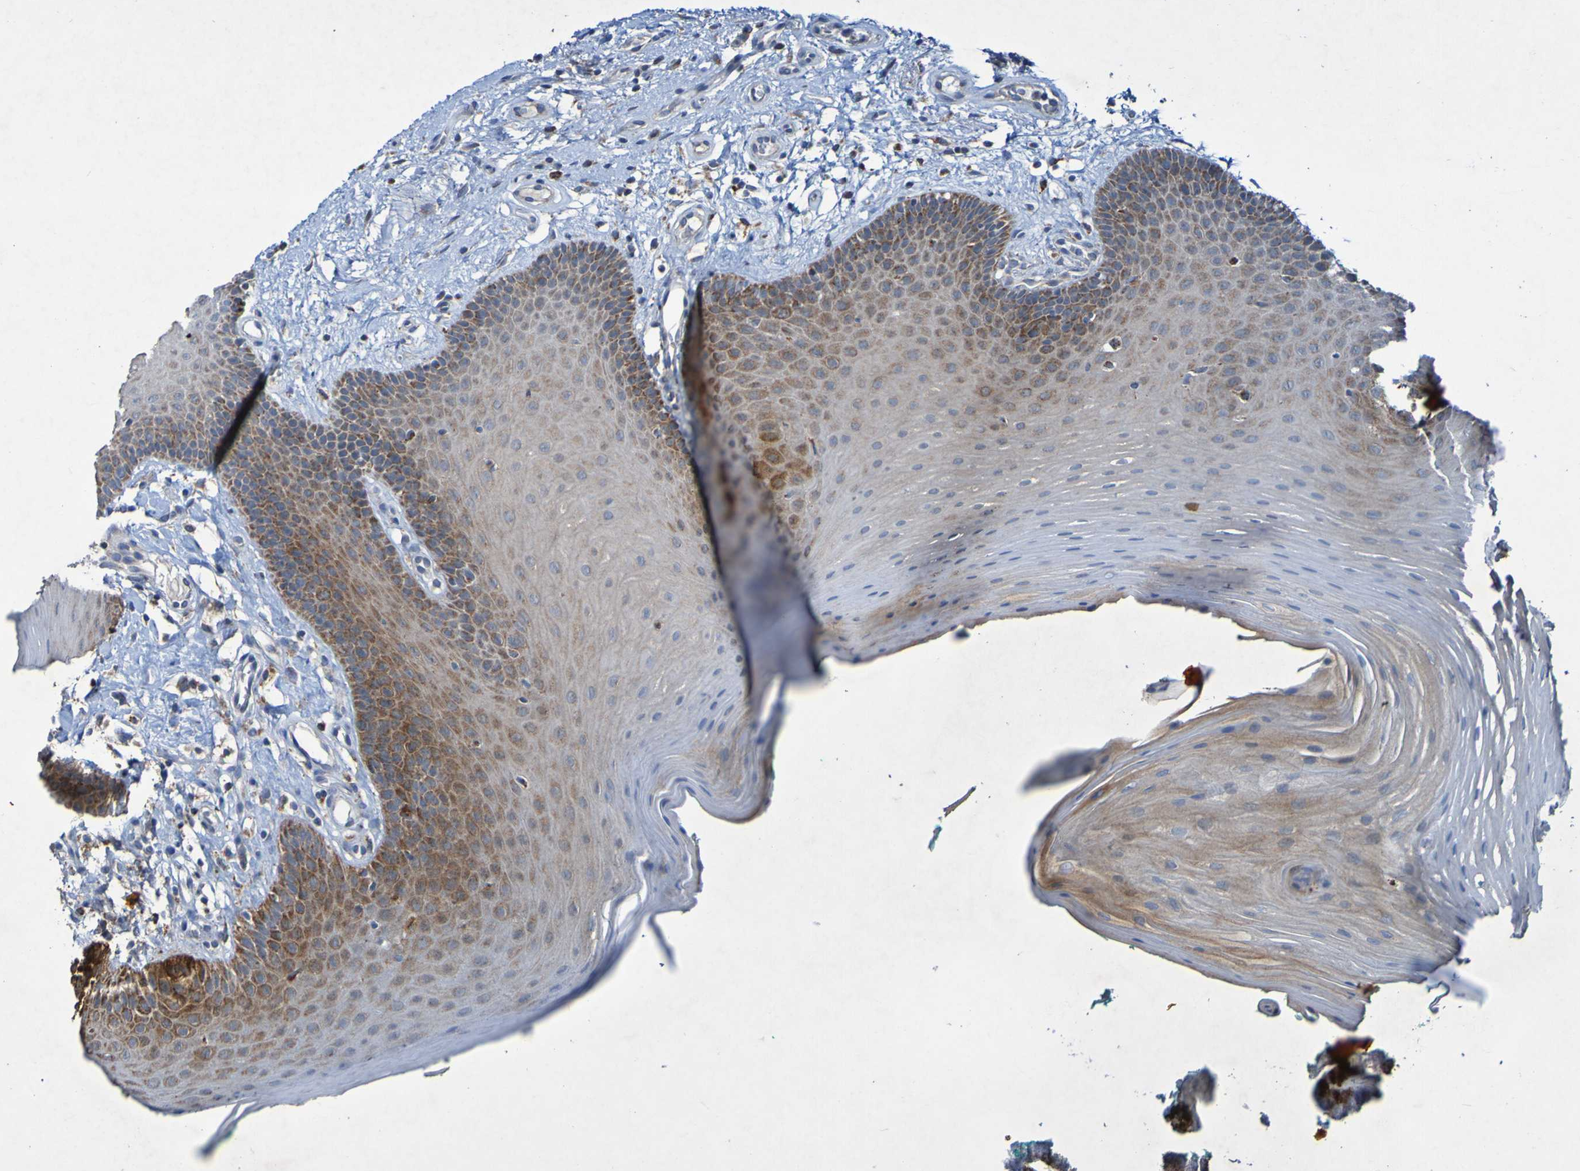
{"staining": {"intensity": "moderate", "quantity": ">75%", "location": "cytoplasmic/membranous"}, "tissue": "oral mucosa", "cell_type": "Squamous epithelial cells", "image_type": "normal", "snomed": [{"axis": "morphology", "description": "Normal tissue, NOS"}, {"axis": "topography", "description": "Skeletal muscle"}, {"axis": "topography", "description": "Oral tissue"}], "caption": "Brown immunohistochemical staining in unremarkable oral mucosa displays moderate cytoplasmic/membranous expression in about >75% of squamous epithelial cells.", "gene": "CCDC51", "patient": {"sex": "male", "age": 58}}